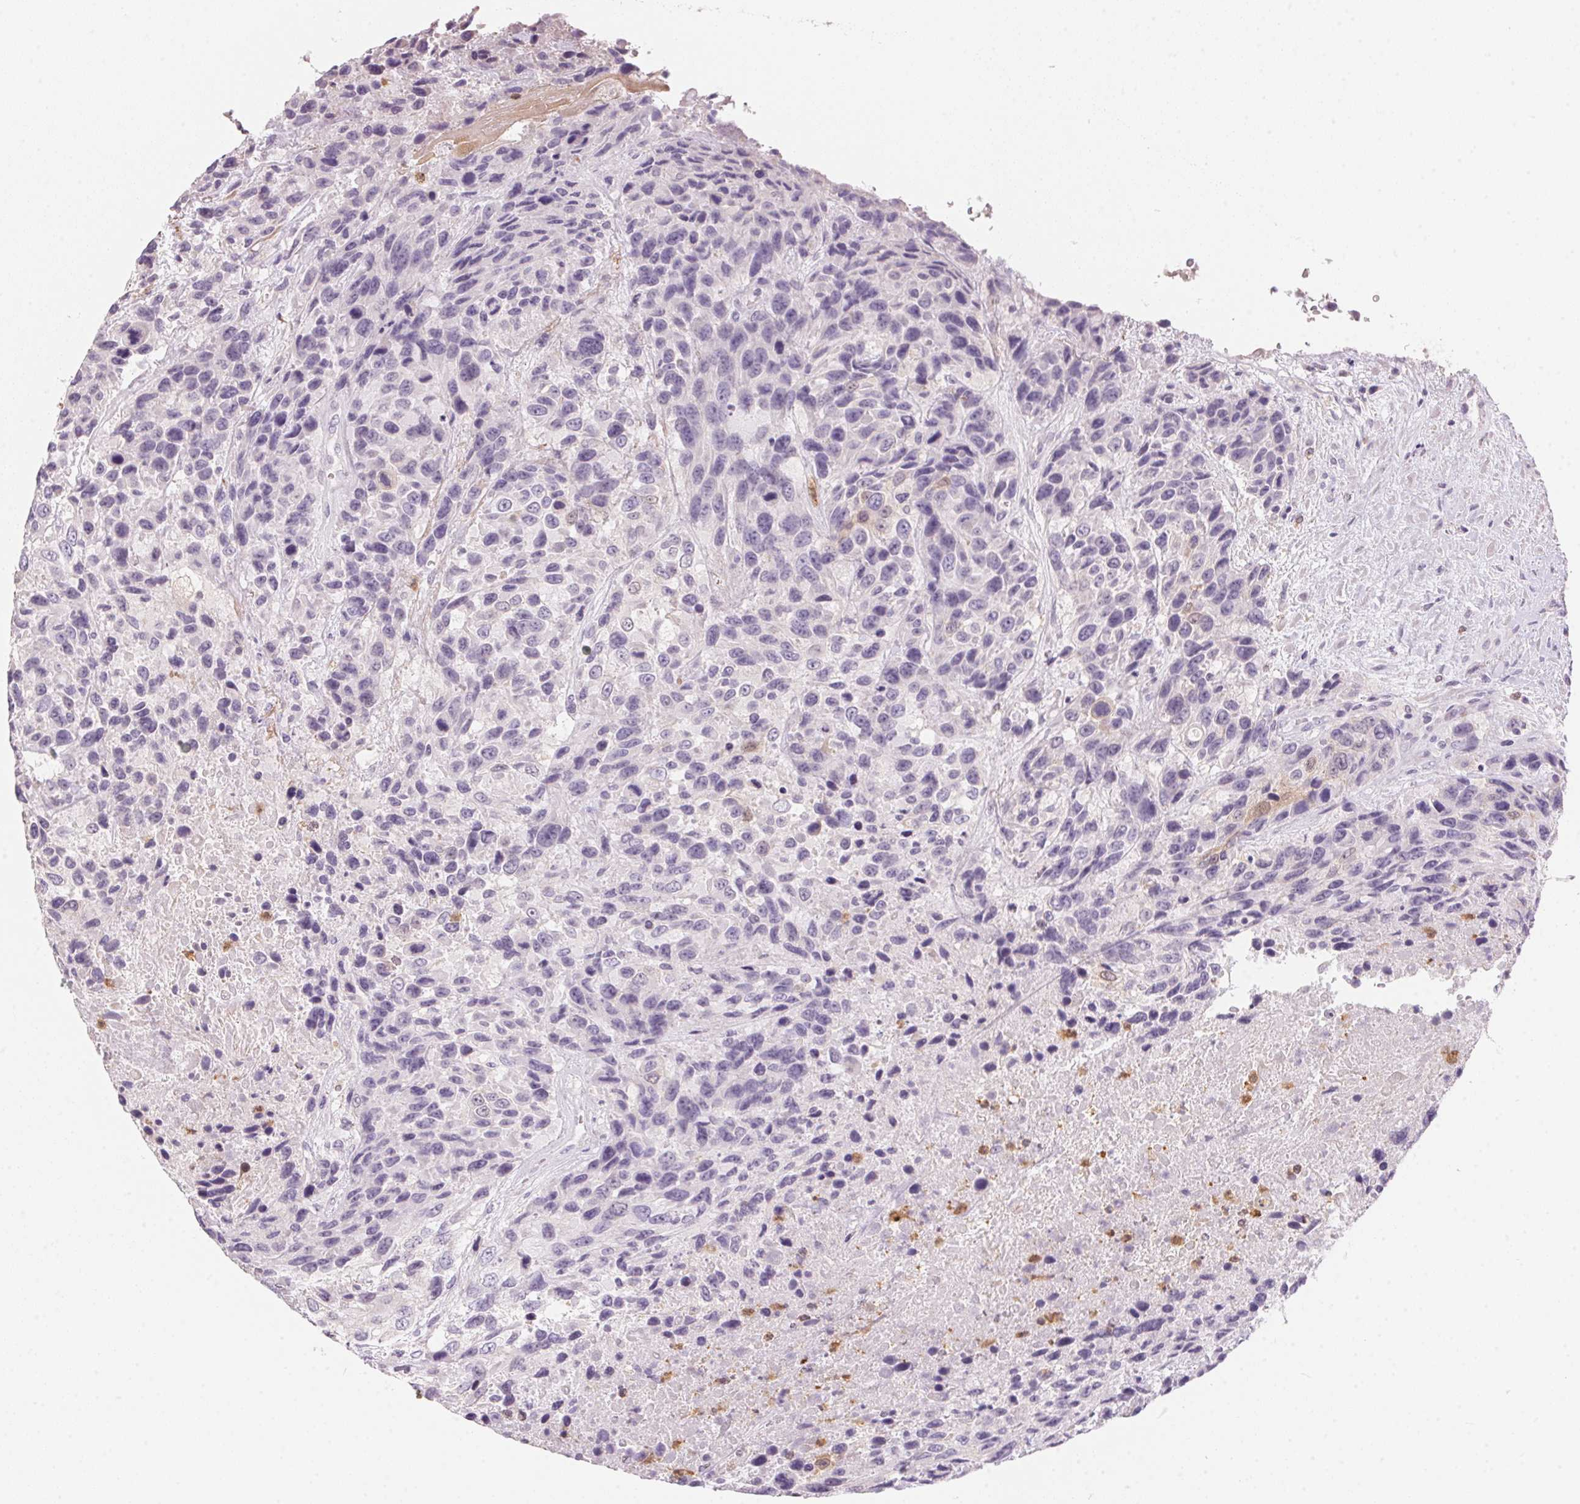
{"staining": {"intensity": "negative", "quantity": "none", "location": "none"}, "tissue": "urothelial cancer", "cell_type": "Tumor cells", "image_type": "cancer", "snomed": [{"axis": "morphology", "description": "Urothelial carcinoma, High grade"}, {"axis": "topography", "description": "Urinary bladder"}], "caption": "This is an immunohistochemistry (IHC) histopathology image of human urothelial carcinoma (high-grade). There is no positivity in tumor cells.", "gene": "SERPINB1", "patient": {"sex": "female", "age": 70}}